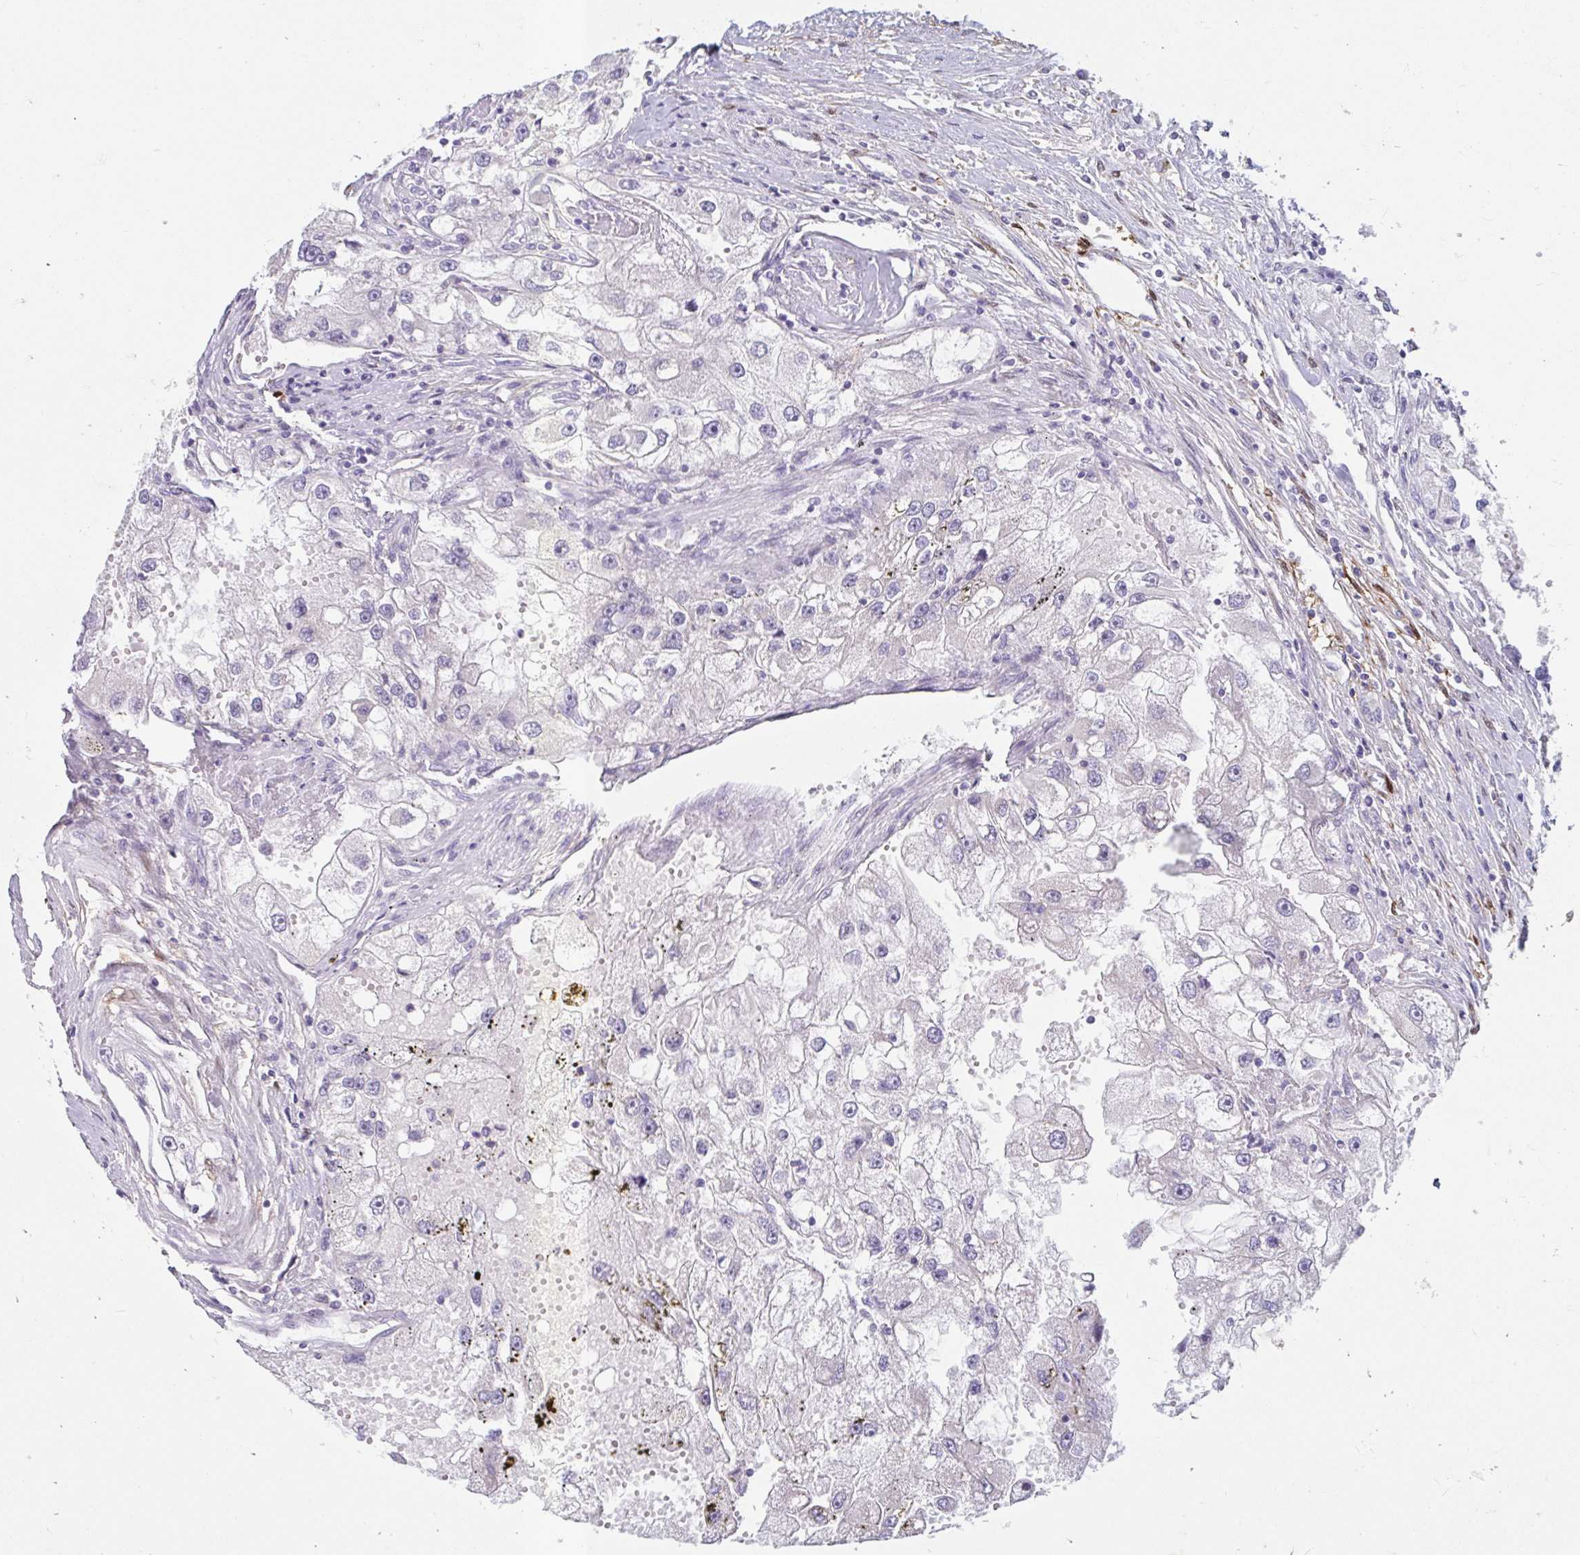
{"staining": {"intensity": "negative", "quantity": "none", "location": "none"}, "tissue": "renal cancer", "cell_type": "Tumor cells", "image_type": "cancer", "snomed": [{"axis": "morphology", "description": "Adenocarcinoma, NOS"}, {"axis": "topography", "description": "Kidney"}], "caption": "Tumor cells are negative for protein expression in human adenocarcinoma (renal). (DAB immunohistochemistry (IHC) with hematoxylin counter stain).", "gene": "ADH1A", "patient": {"sex": "male", "age": 63}}